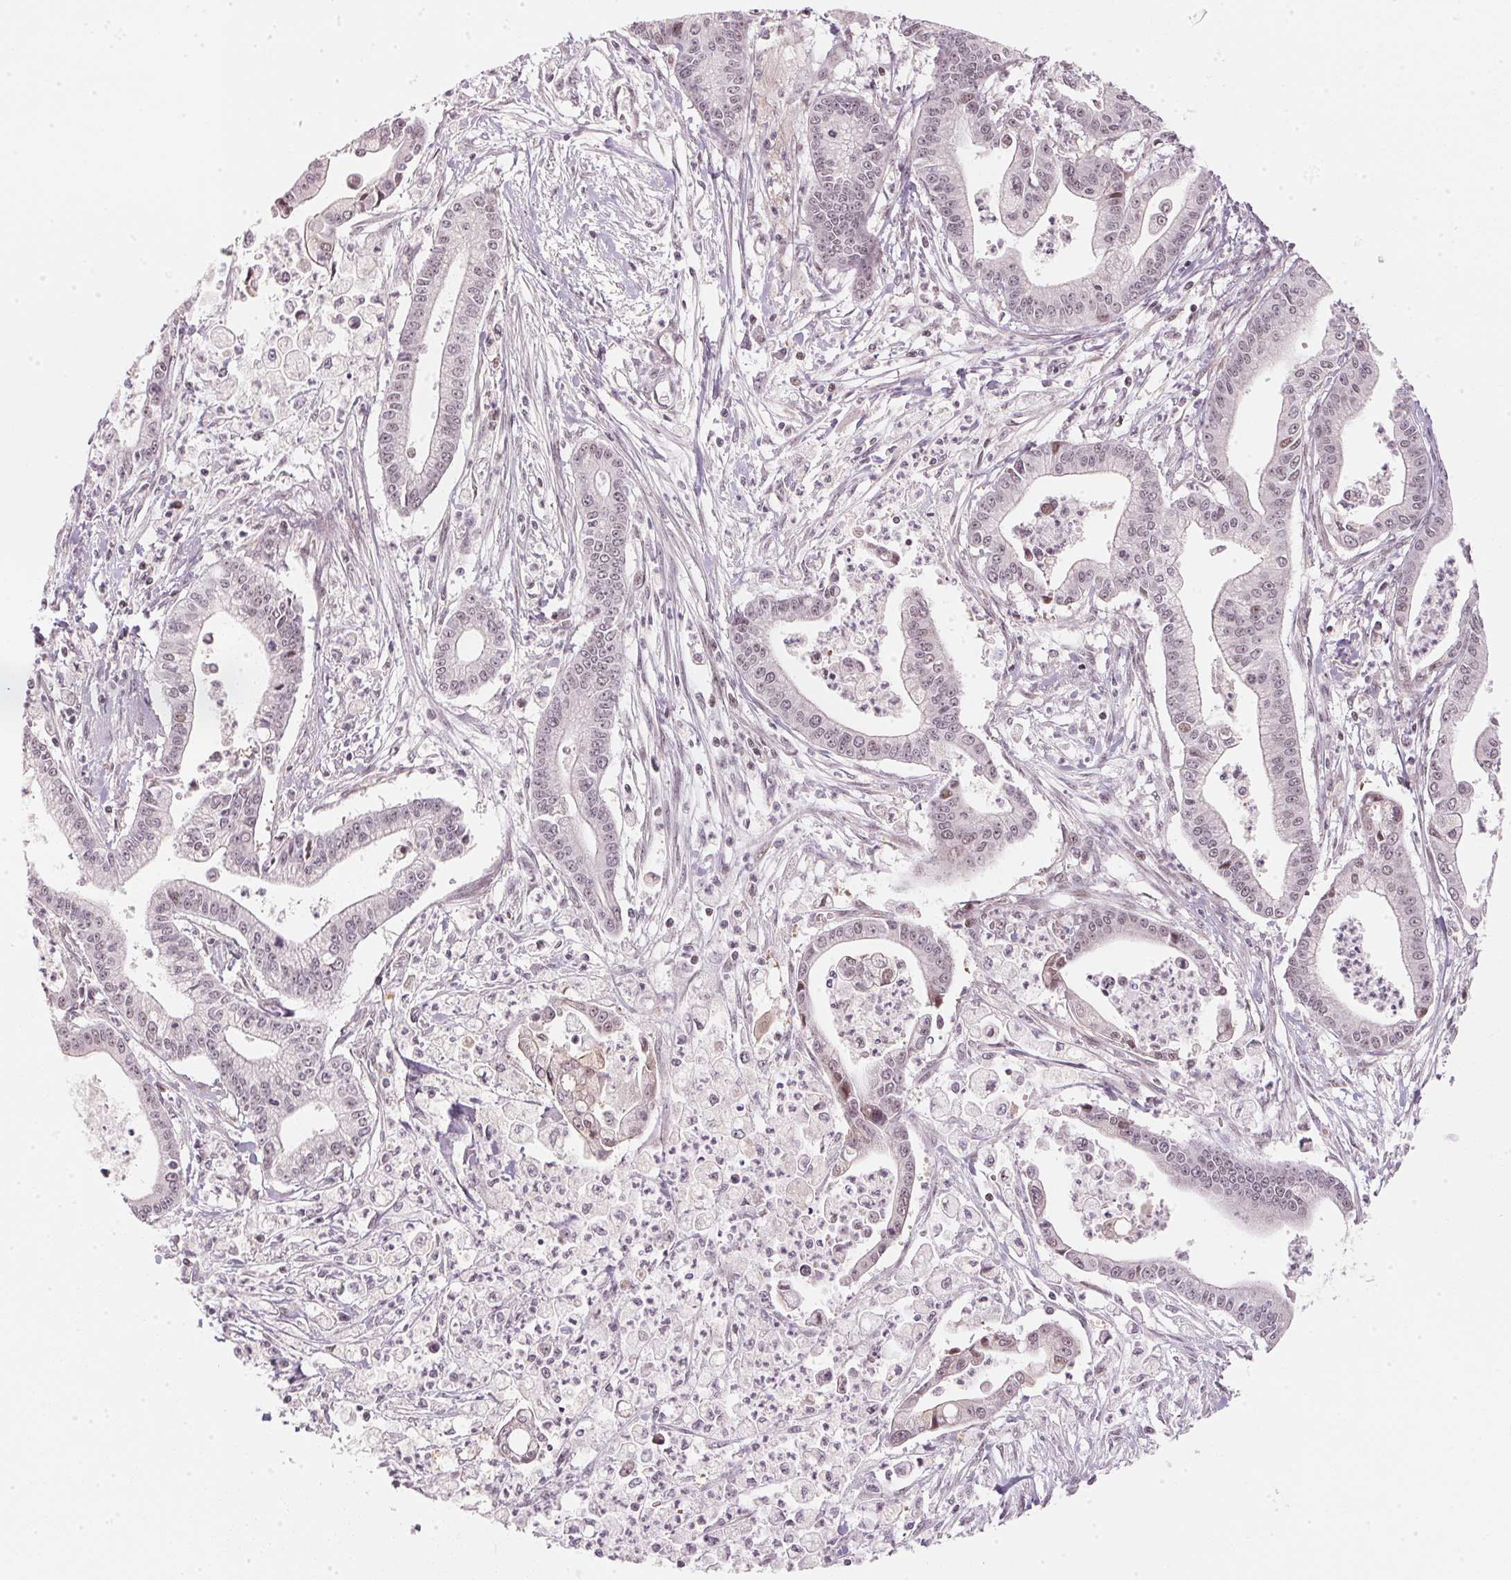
{"staining": {"intensity": "negative", "quantity": "none", "location": "none"}, "tissue": "pancreatic cancer", "cell_type": "Tumor cells", "image_type": "cancer", "snomed": [{"axis": "morphology", "description": "Adenocarcinoma, NOS"}, {"axis": "topography", "description": "Pancreas"}], "caption": "The immunohistochemistry histopathology image has no significant staining in tumor cells of pancreatic cancer (adenocarcinoma) tissue. The staining is performed using DAB (3,3'-diaminobenzidine) brown chromogen with nuclei counter-stained in using hematoxylin.", "gene": "KAT6A", "patient": {"sex": "female", "age": 65}}